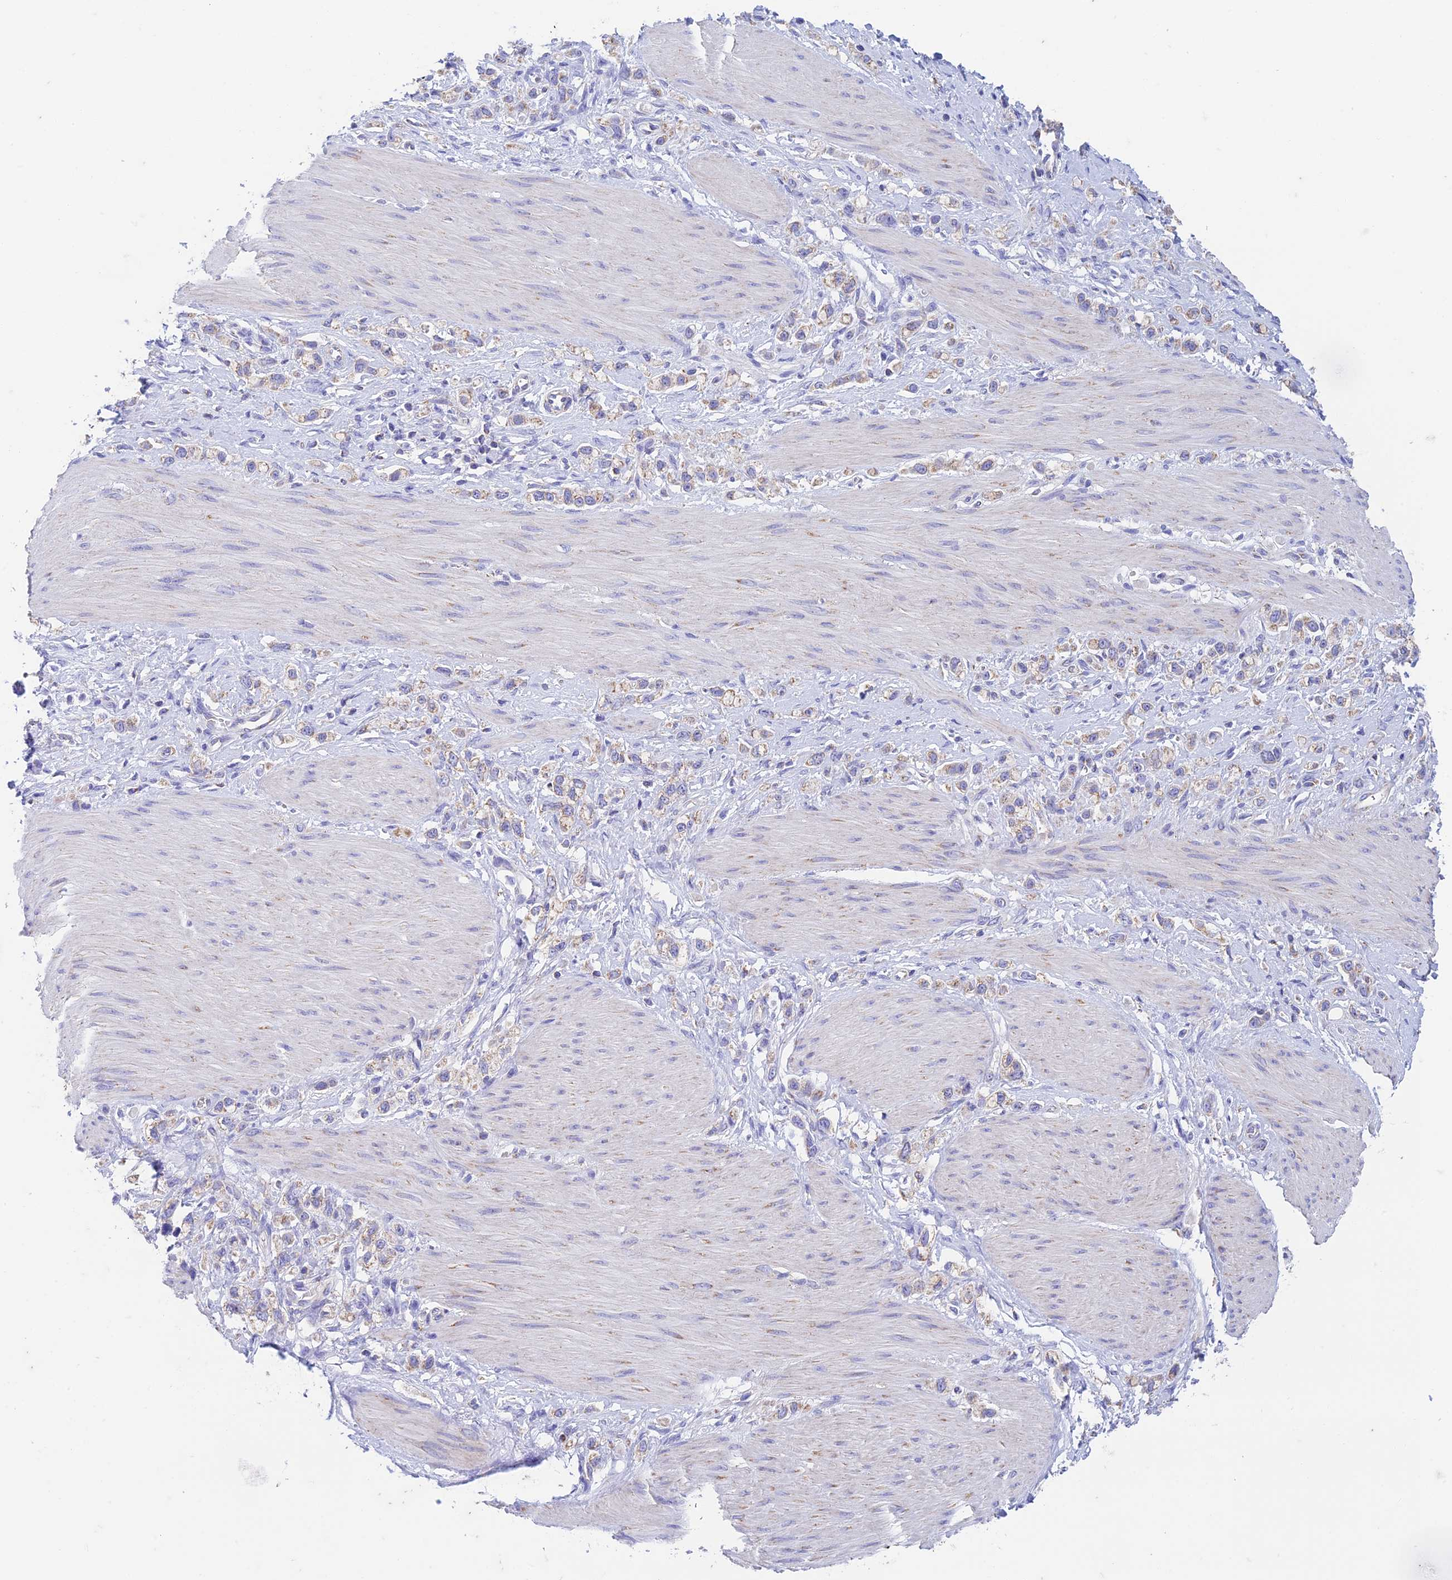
{"staining": {"intensity": "weak", "quantity": "25%-75%", "location": "cytoplasmic/membranous"}, "tissue": "stomach cancer", "cell_type": "Tumor cells", "image_type": "cancer", "snomed": [{"axis": "morphology", "description": "Adenocarcinoma, NOS"}, {"axis": "topography", "description": "Stomach"}], "caption": "Immunohistochemical staining of human stomach cancer (adenocarcinoma) exhibits low levels of weak cytoplasmic/membranous expression in approximately 25%-75% of tumor cells. Using DAB (brown) and hematoxylin (blue) stains, captured at high magnification using brightfield microscopy.", "gene": "ZNF181", "patient": {"sex": "female", "age": 65}}